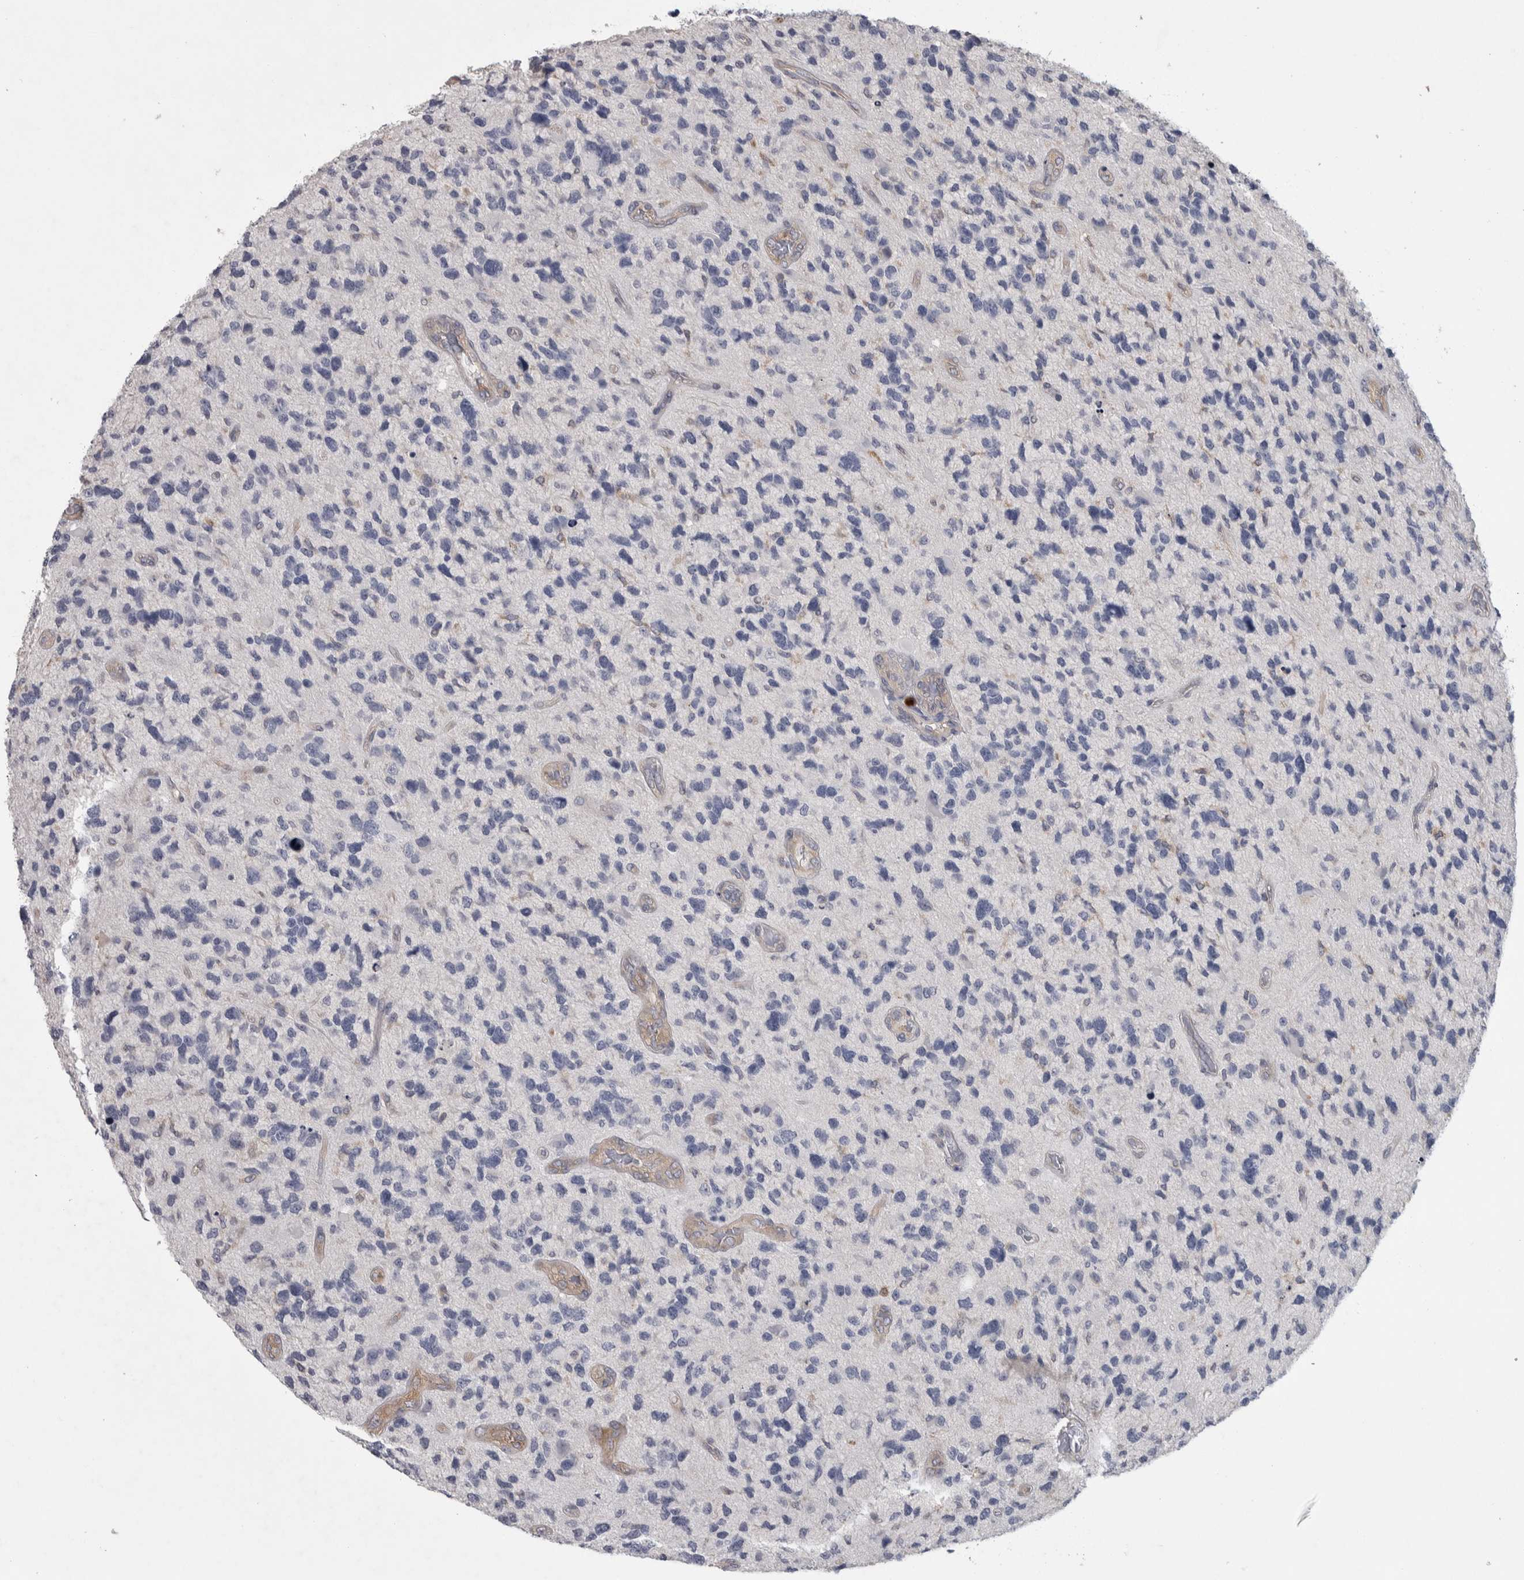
{"staining": {"intensity": "negative", "quantity": "none", "location": "none"}, "tissue": "glioma", "cell_type": "Tumor cells", "image_type": "cancer", "snomed": [{"axis": "morphology", "description": "Glioma, malignant, High grade"}, {"axis": "topography", "description": "Brain"}], "caption": "Immunohistochemical staining of malignant high-grade glioma shows no significant expression in tumor cells.", "gene": "NFKB2", "patient": {"sex": "female", "age": 58}}